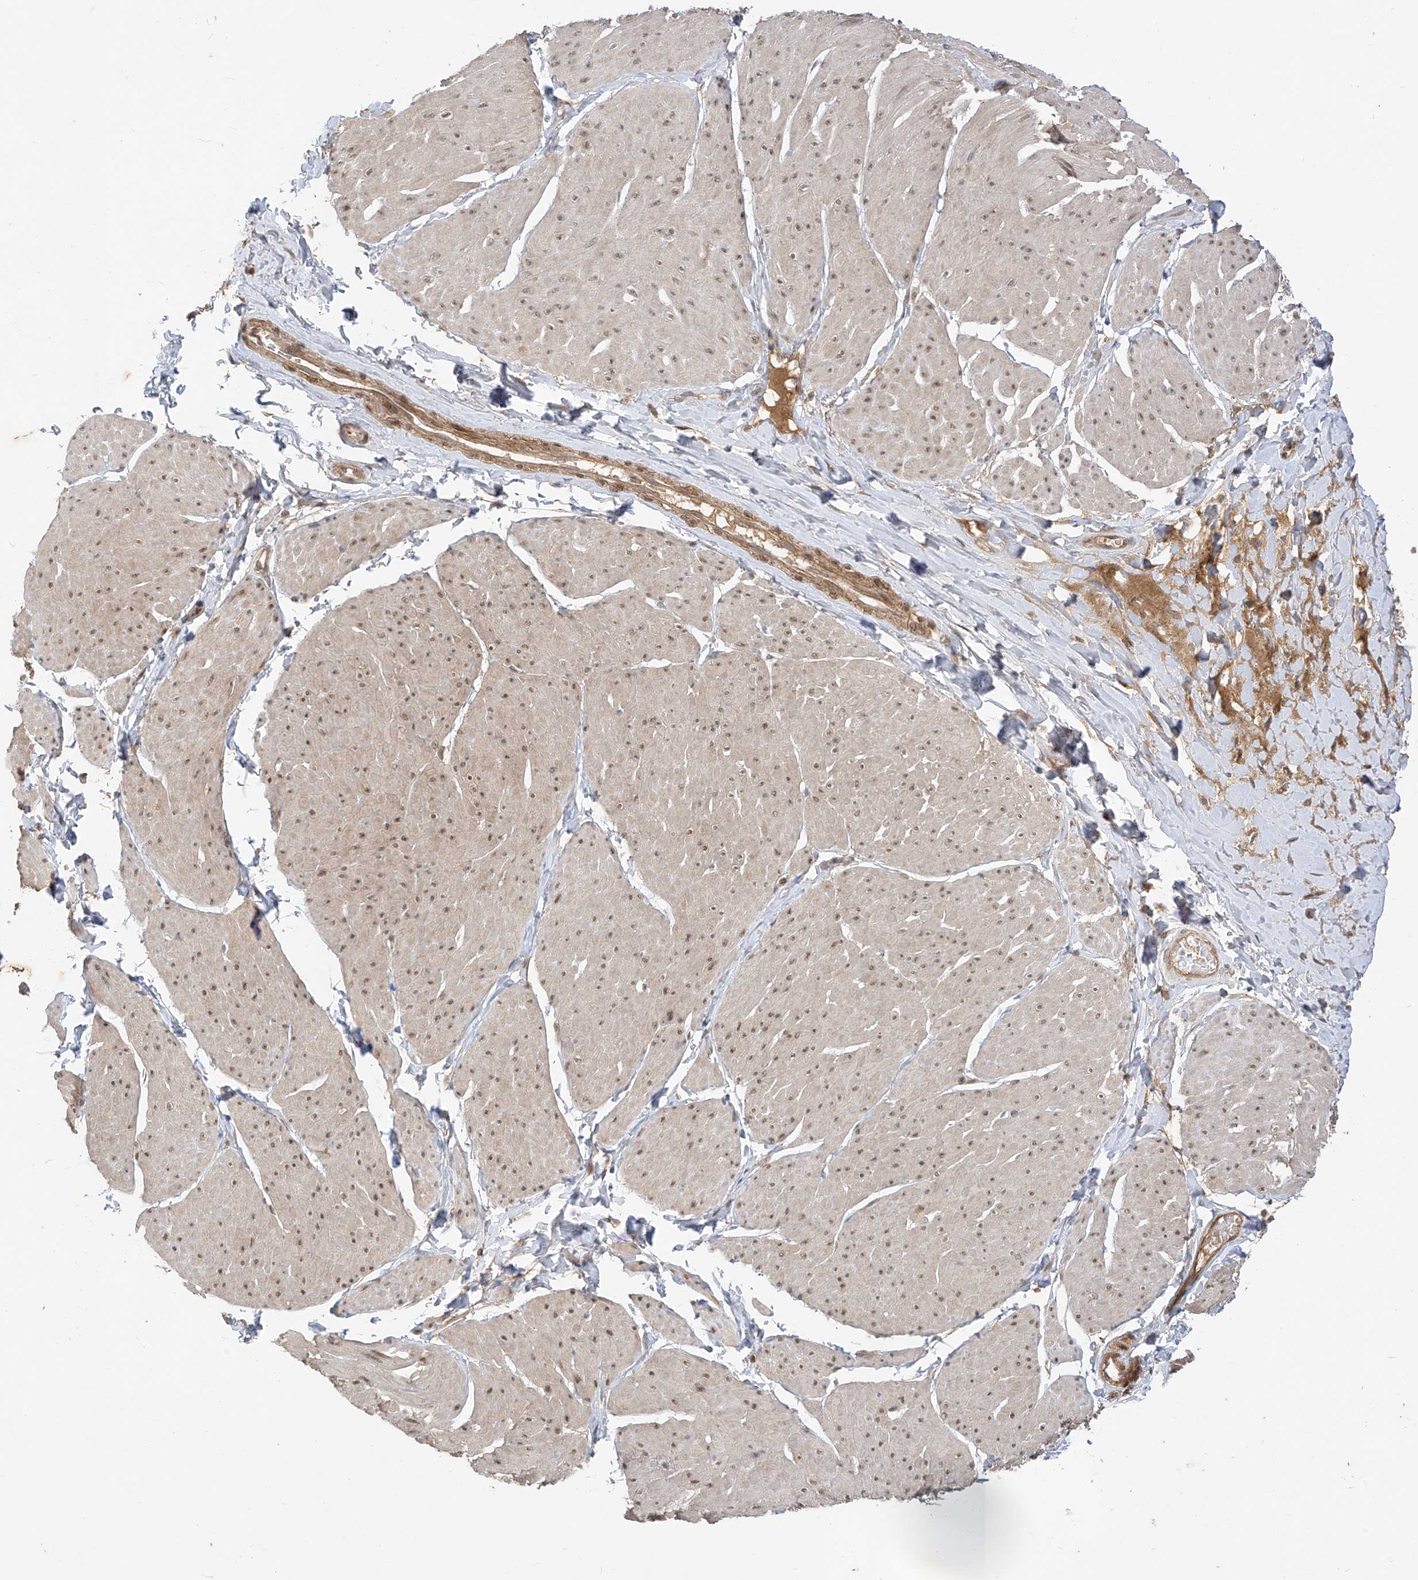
{"staining": {"intensity": "weak", "quantity": "25%-75%", "location": "nuclear"}, "tissue": "smooth muscle", "cell_type": "Smooth muscle cells", "image_type": "normal", "snomed": [{"axis": "morphology", "description": "Urothelial carcinoma, High grade"}, {"axis": "topography", "description": "Urinary bladder"}], "caption": "Immunohistochemical staining of normal human smooth muscle displays low levels of weak nuclear positivity in approximately 25%-75% of smooth muscle cells.", "gene": "MRTFA", "patient": {"sex": "male", "age": 46}}